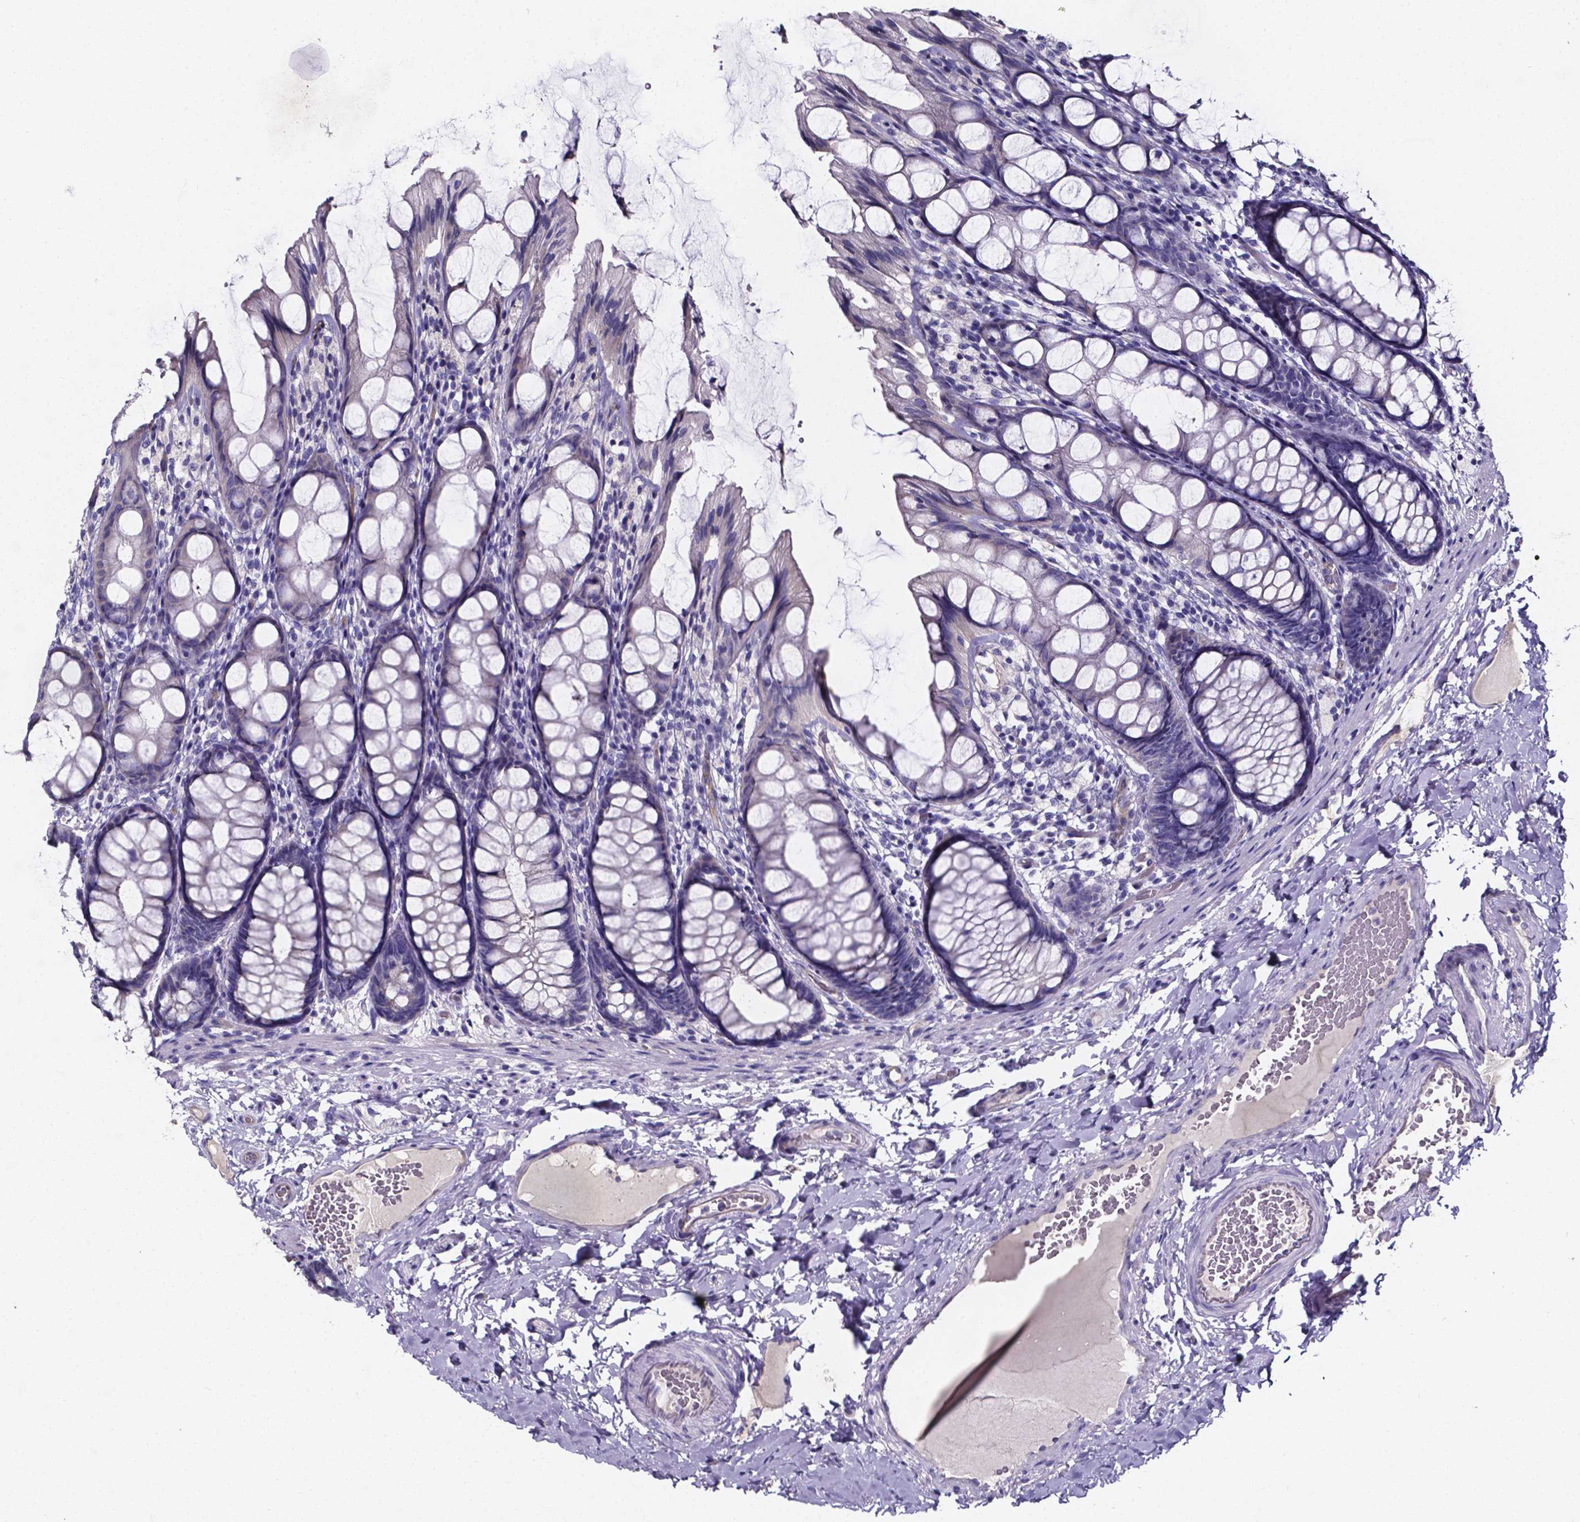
{"staining": {"intensity": "negative", "quantity": "none", "location": "none"}, "tissue": "colon", "cell_type": "Endothelial cells", "image_type": "normal", "snomed": [{"axis": "morphology", "description": "Normal tissue, NOS"}, {"axis": "topography", "description": "Colon"}], "caption": "Endothelial cells are negative for brown protein staining in unremarkable colon. (DAB immunohistochemistry with hematoxylin counter stain).", "gene": "CACNG8", "patient": {"sex": "male", "age": 47}}